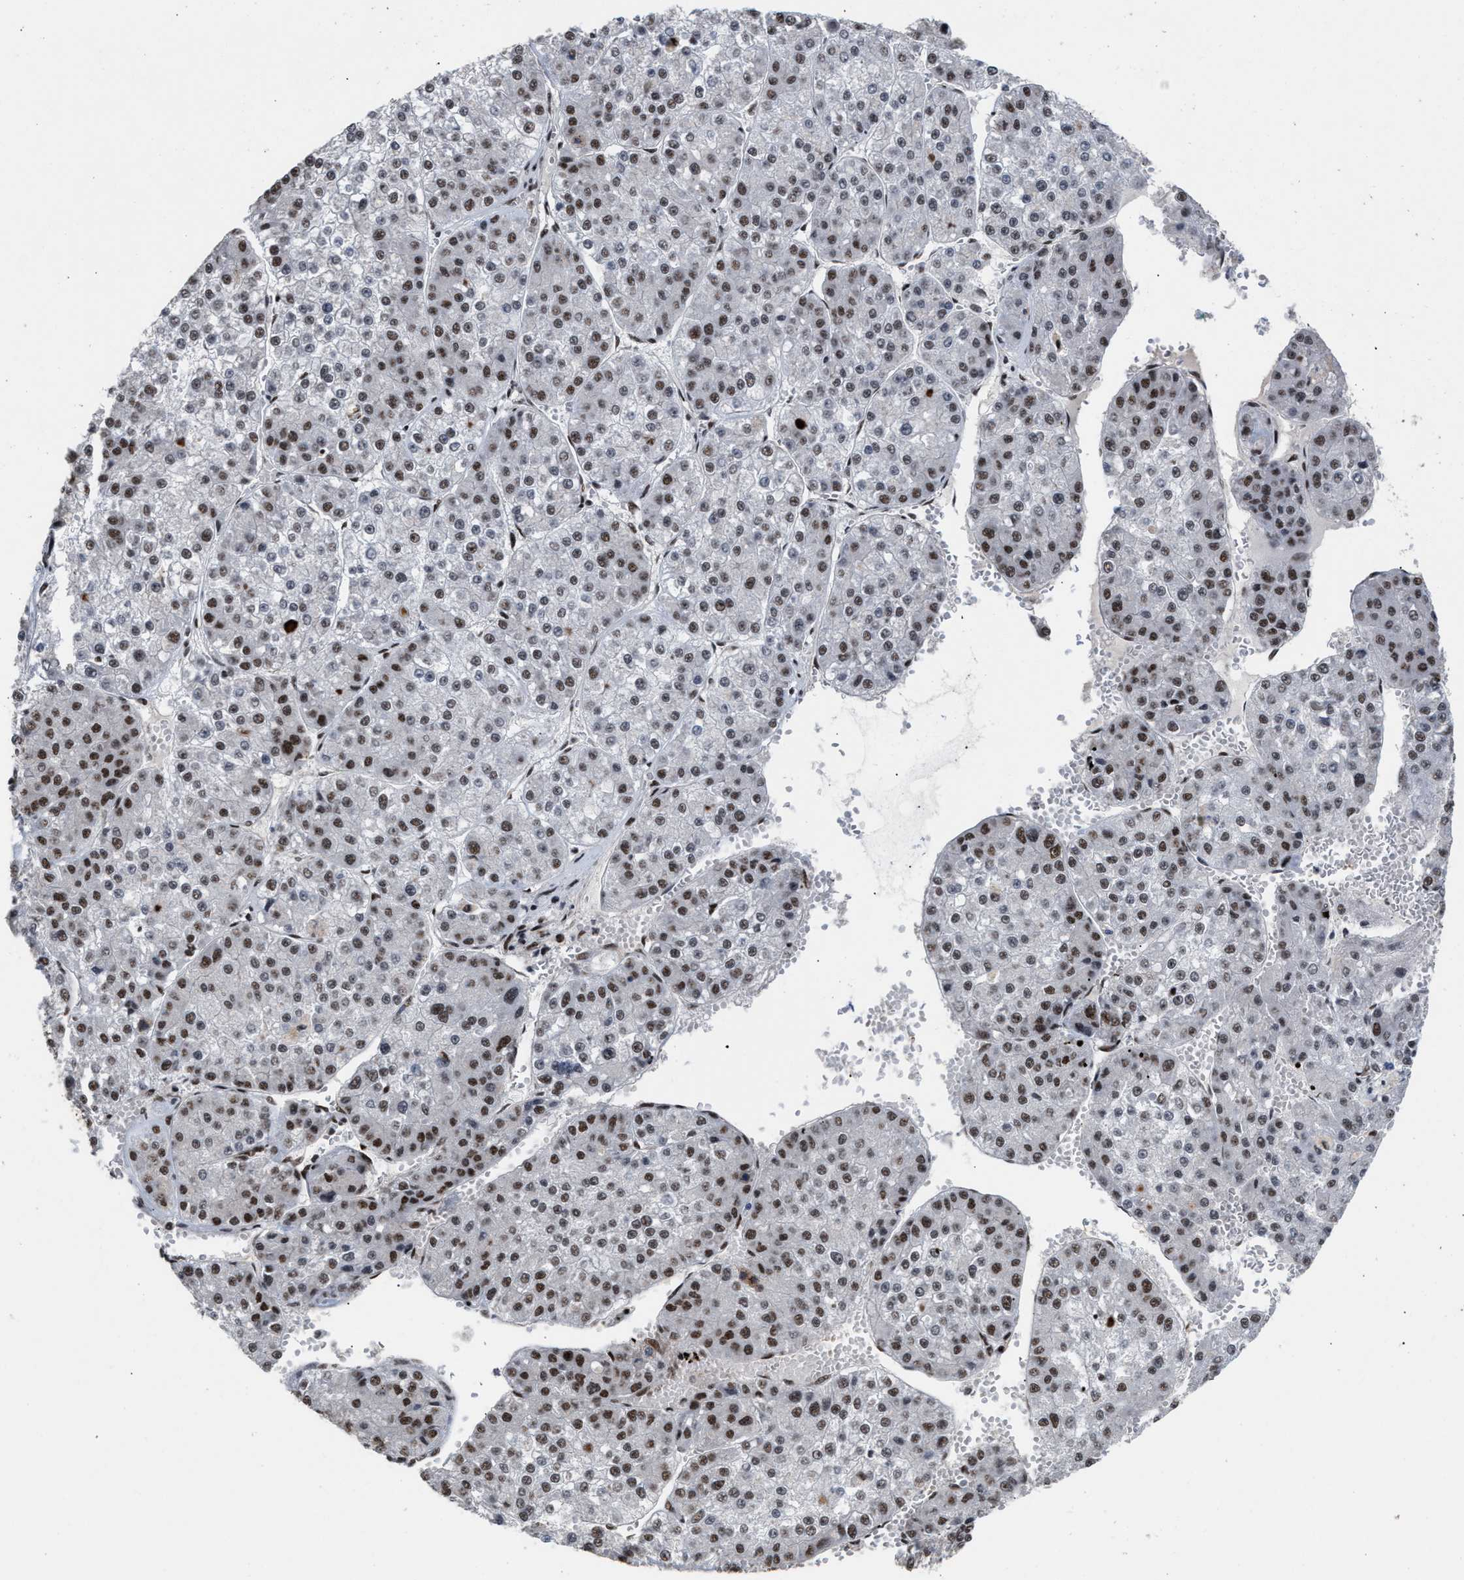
{"staining": {"intensity": "strong", "quantity": "25%-75%", "location": "nuclear"}, "tissue": "liver cancer", "cell_type": "Tumor cells", "image_type": "cancer", "snomed": [{"axis": "morphology", "description": "Carcinoma, Hepatocellular, NOS"}, {"axis": "topography", "description": "Liver"}], "caption": "IHC photomicrograph of neoplastic tissue: human liver cancer stained using IHC displays high levels of strong protein expression localized specifically in the nuclear of tumor cells, appearing as a nuclear brown color.", "gene": "EIF4A3", "patient": {"sex": "female", "age": 73}}